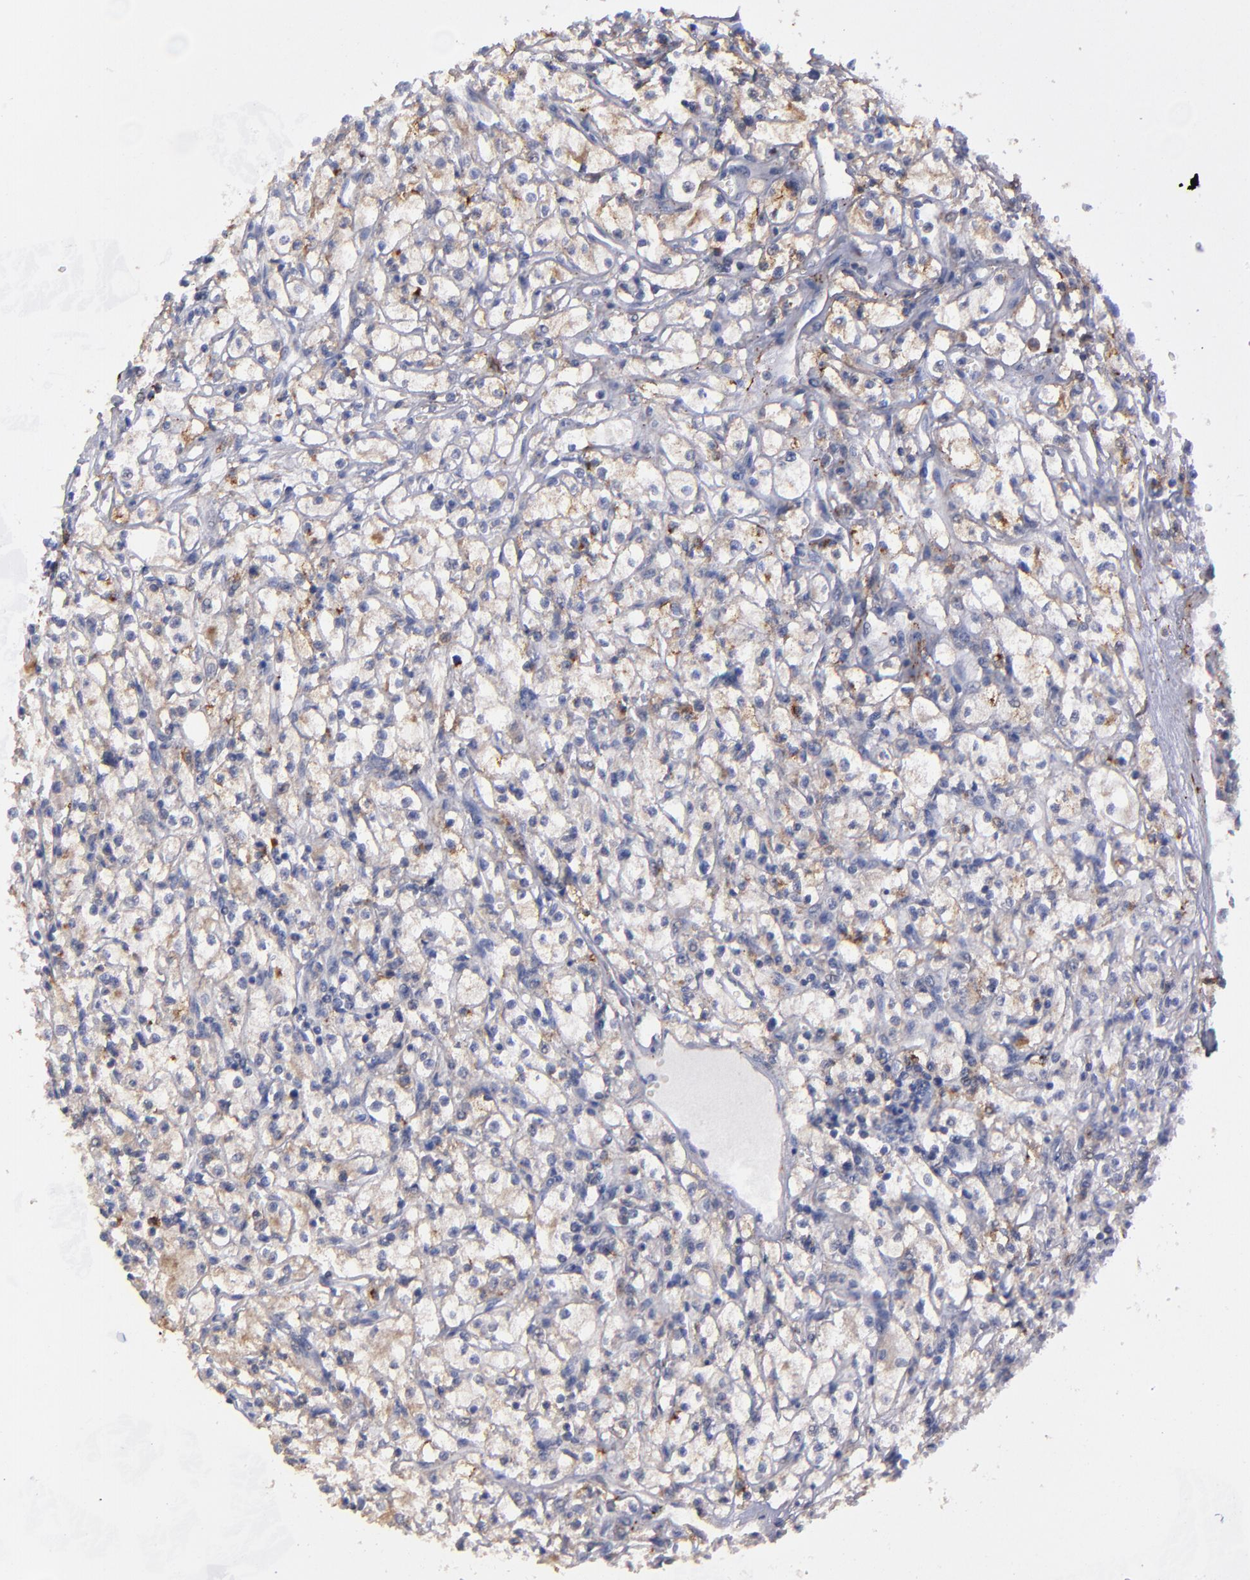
{"staining": {"intensity": "weak", "quantity": "<25%", "location": "cytoplasmic/membranous"}, "tissue": "renal cancer", "cell_type": "Tumor cells", "image_type": "cancer", "snomed": [{"axis": "morphology", "description": "Adenocarcinoma, NOS"}, {"axis": "topography", "description": "Kidney"}], "caption": "Tumor cells show no significant protein staining in renal adenocarcinoma.", "gene": "MFGE8", "patient": {"sex": "male", "age": 61}}